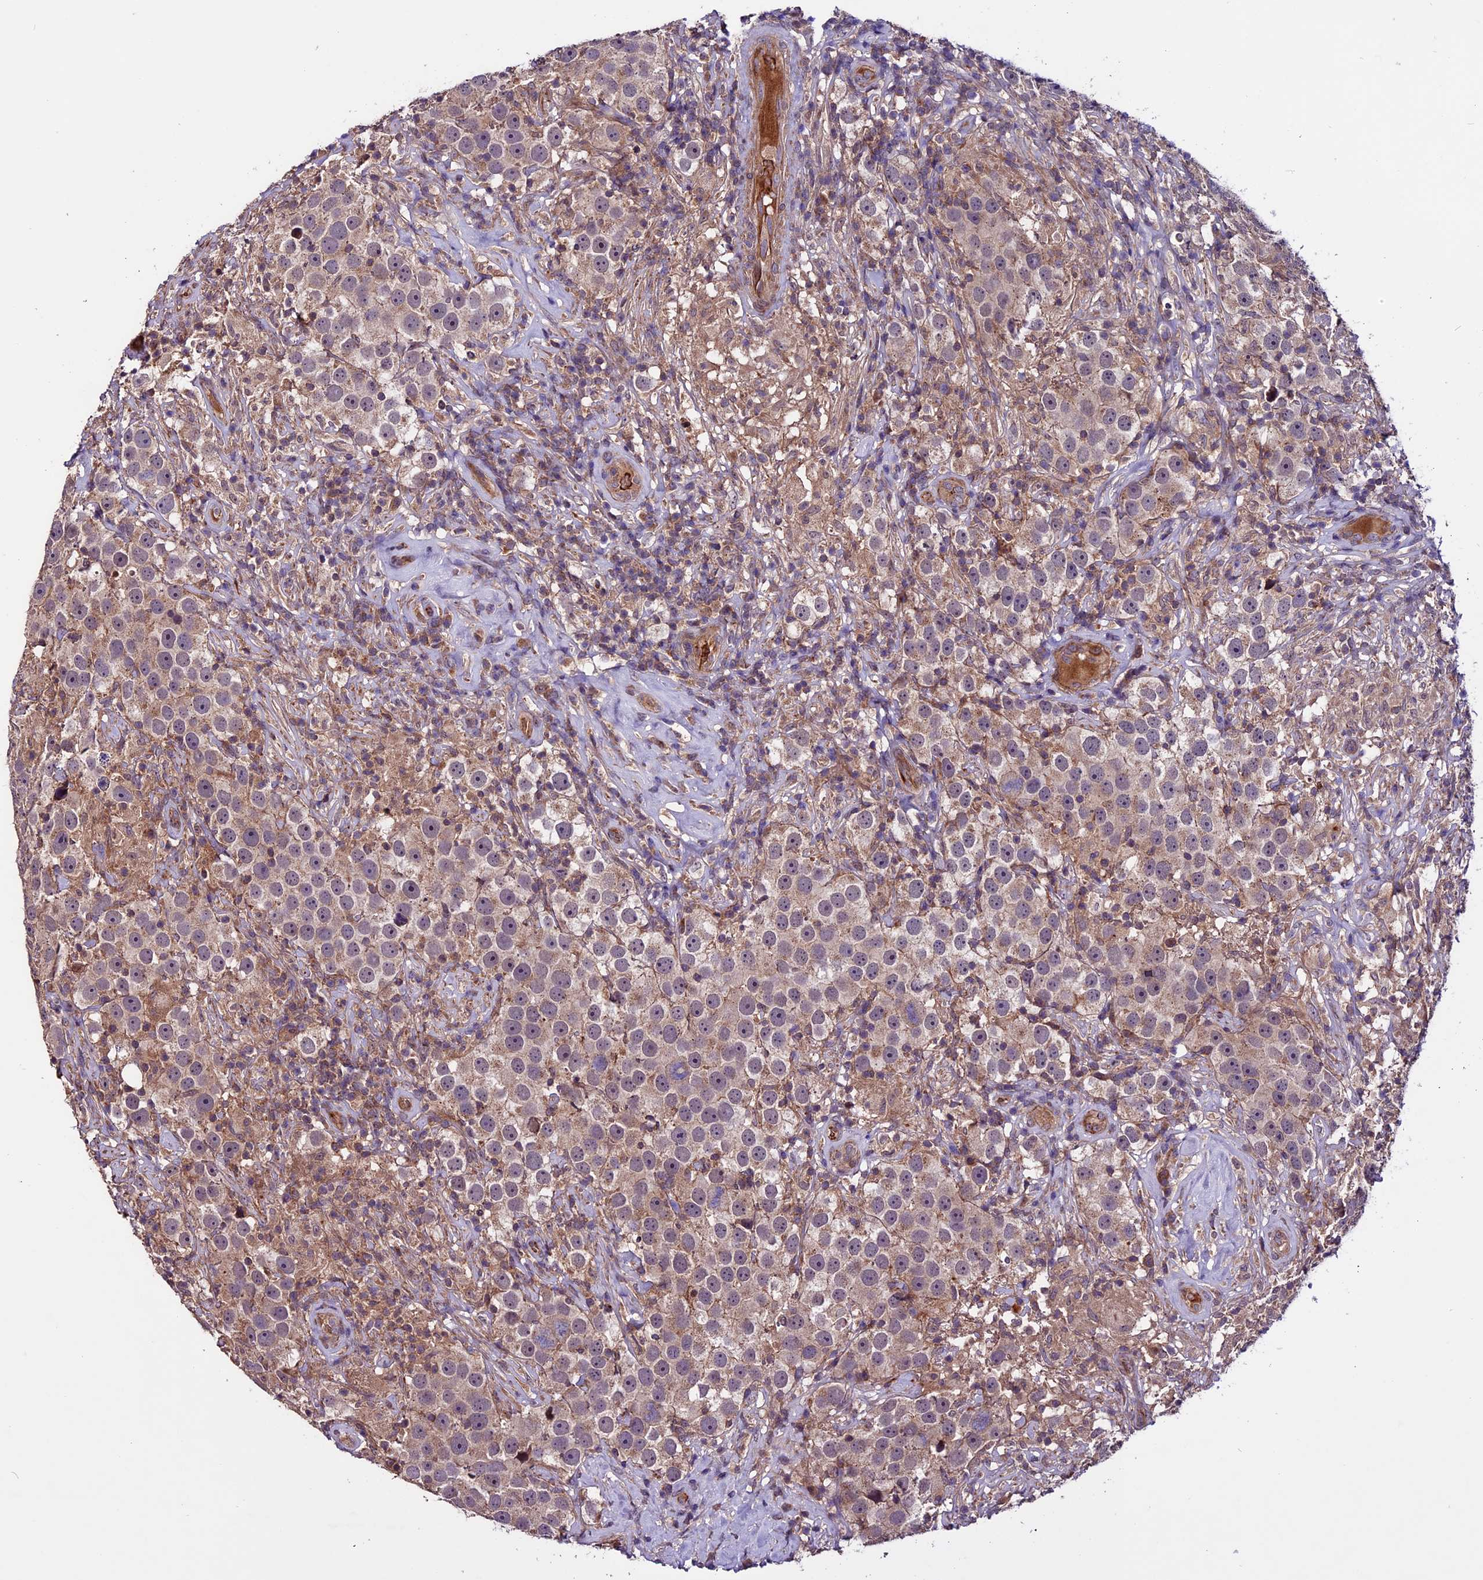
{"staining": {"intensity": "weak", "quantity": ">75%", "location": "cytoplasmic/membranous"}, "tissue": "testis cancer", "cell_type": "Tumor cells", "image_type": "cancer", "snomed": [{"axis": "morphology", "description": "Seminoma, NOS"}, {"axis": "topography", "description": "Testis"}], "caption": "Immunohistochemistry staining of testis cancer, which displays low levels of weak cytoplasmic/membranous expression in approximately >75% of tumor cells indicating weak cytoplasmic/membranous protein staining. The staining was performed using DAB (brown) for protein detection and nuclei were counterstained in hematoxylin (blue).", "gene": "RINL", "patient": {"sex": "male", "age": 49}}